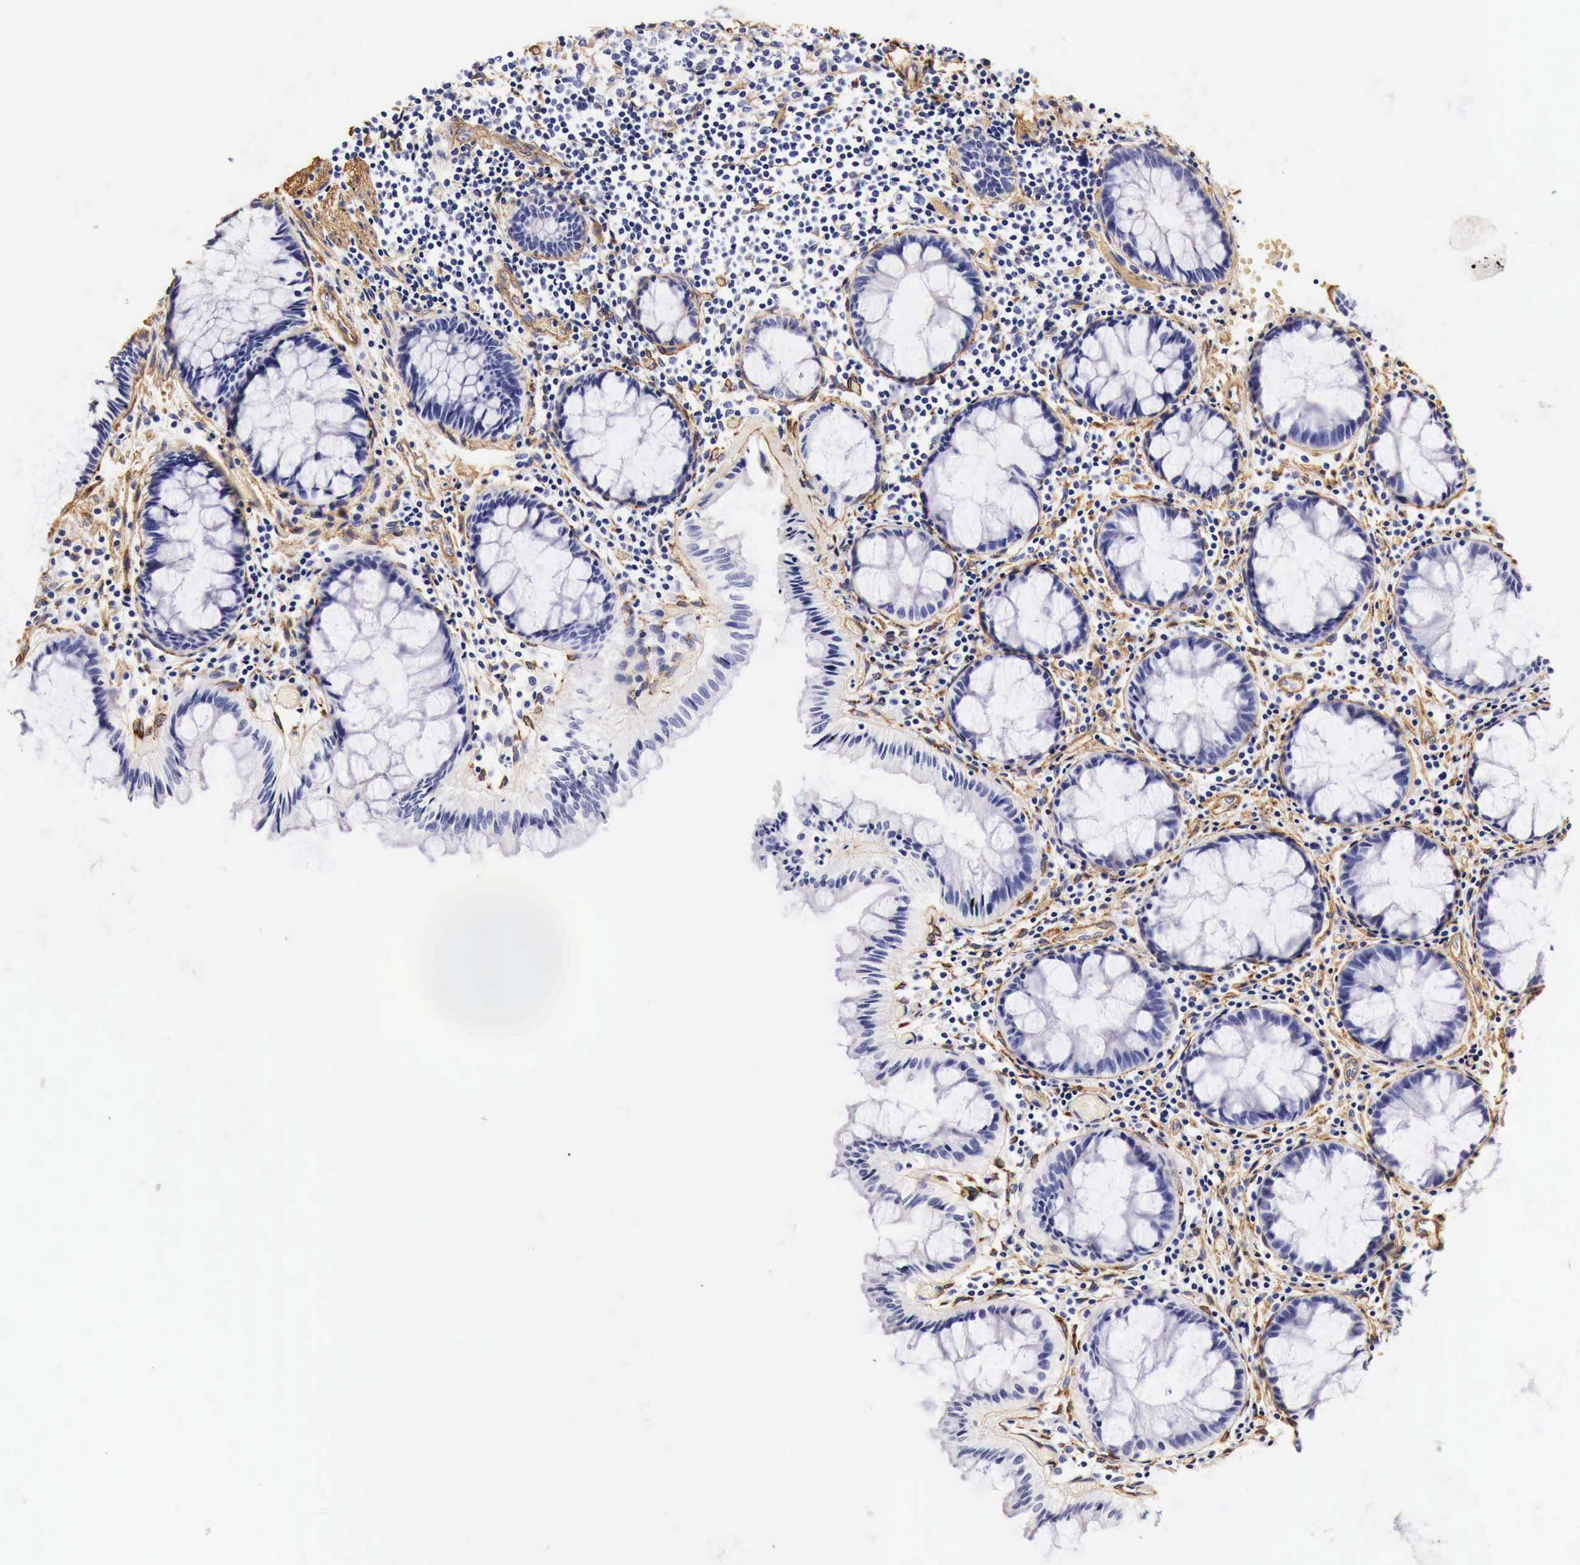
{"staining": {"intensity": "negative", "quantity": "none", "location": "none"}, "tissue": "rectum", "cell_type": "Glandular cells", "image_type": "normal", "snomed": [{"axis": "morphology", "description": "Normal tissue, NOS"}, {"axis": "topography", "description": "Rectum"}], "caption": "Immunohistochemistry photomicrograph of normal human rectum stained for a protein (brown), which reveals no staining in glandular cells. The staining is performed using DAB brown chromogen with nuclei counter-stained in using hematoxylin.", "gene": "LAMB2", "patient": {"sex": "male", "age": 77}}